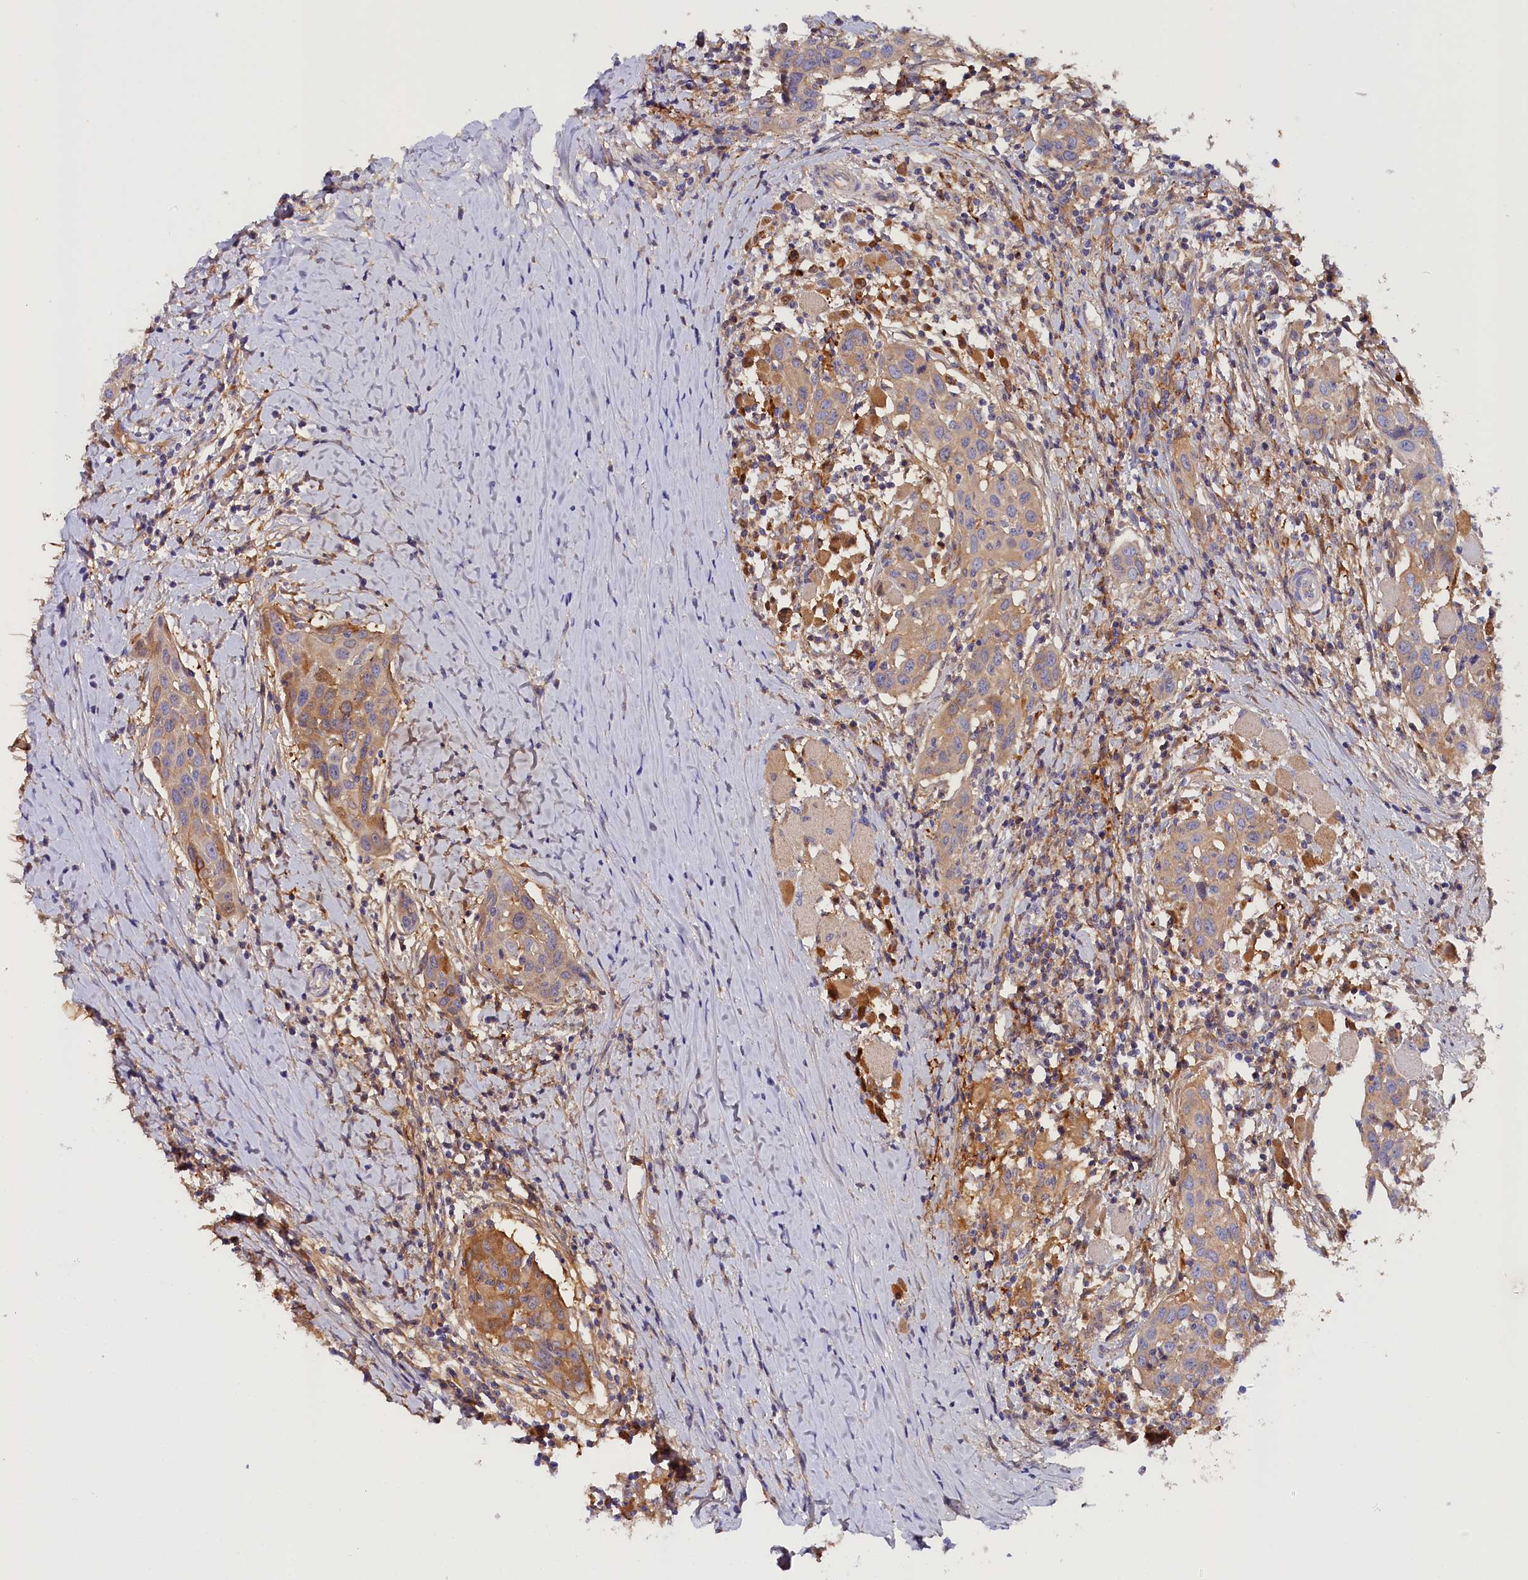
{"staining": {"intensity": "moderate", "quantity": "<25%", "location": "cytoplasmic/membranous"}, "tissue": "head and neck cancer", "cell_type": "Tumor cells", "image_type": "cancer", "snomed": [{"axis": "morphology", "description": "Squamous cell carcinoma, NOS"}, {"axis": "topography", "description": "Oral tissue"}, {"axis": "topography", "description": "Head-Neck"}], "caption": "Head and neck squamous cell carcinoma stained for a protein (brown) reveals moderate cytoplasmic/membranous positive expression in approximately <25% of tumor cells.", "gene": "KATNB1", "patient": {"sex": "female", "age": 50}}